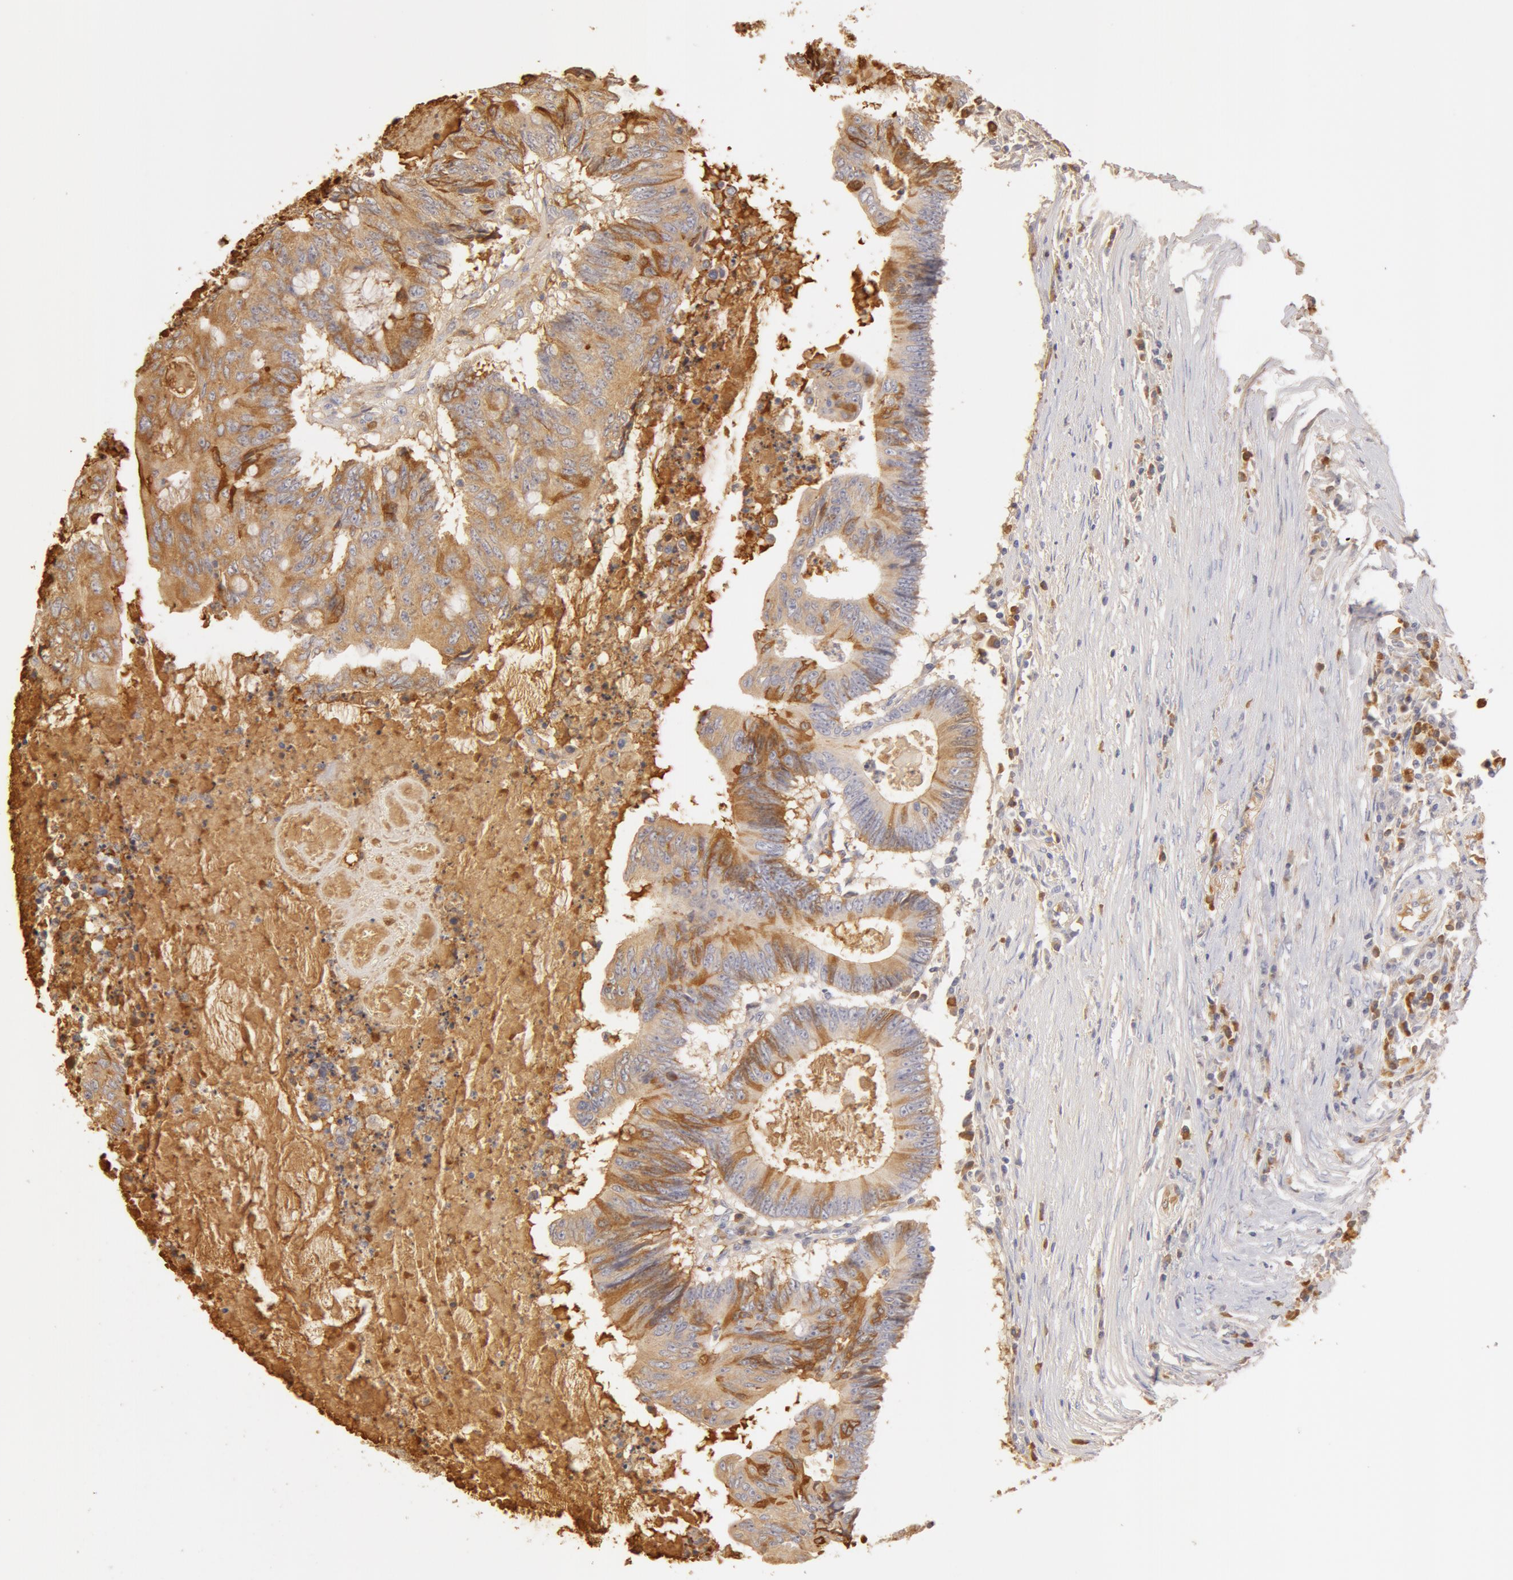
{"staining": {"intensity": "moderate", "quantity": "25%-75%", "location": "cytoplasmic/membranous"}, "tissue": "colorectal cancer", "cell_type": "Tumor cells", "image_type": "cancer", "snomed": [{"axis": "morphology", "description": "Adenocarcinoma, NOS"}, {"axis": "topography", "description": "Colon"}], "caption": "This image exhibits immunohistochemistry (IHC) staining of colorectal adenocarcinoma, with medium moderate cytoplasmic/membranous staining in about 25%-75% of tumor cells.", "gene": "TF", "patient": {"sex": "male", "age": 65}}